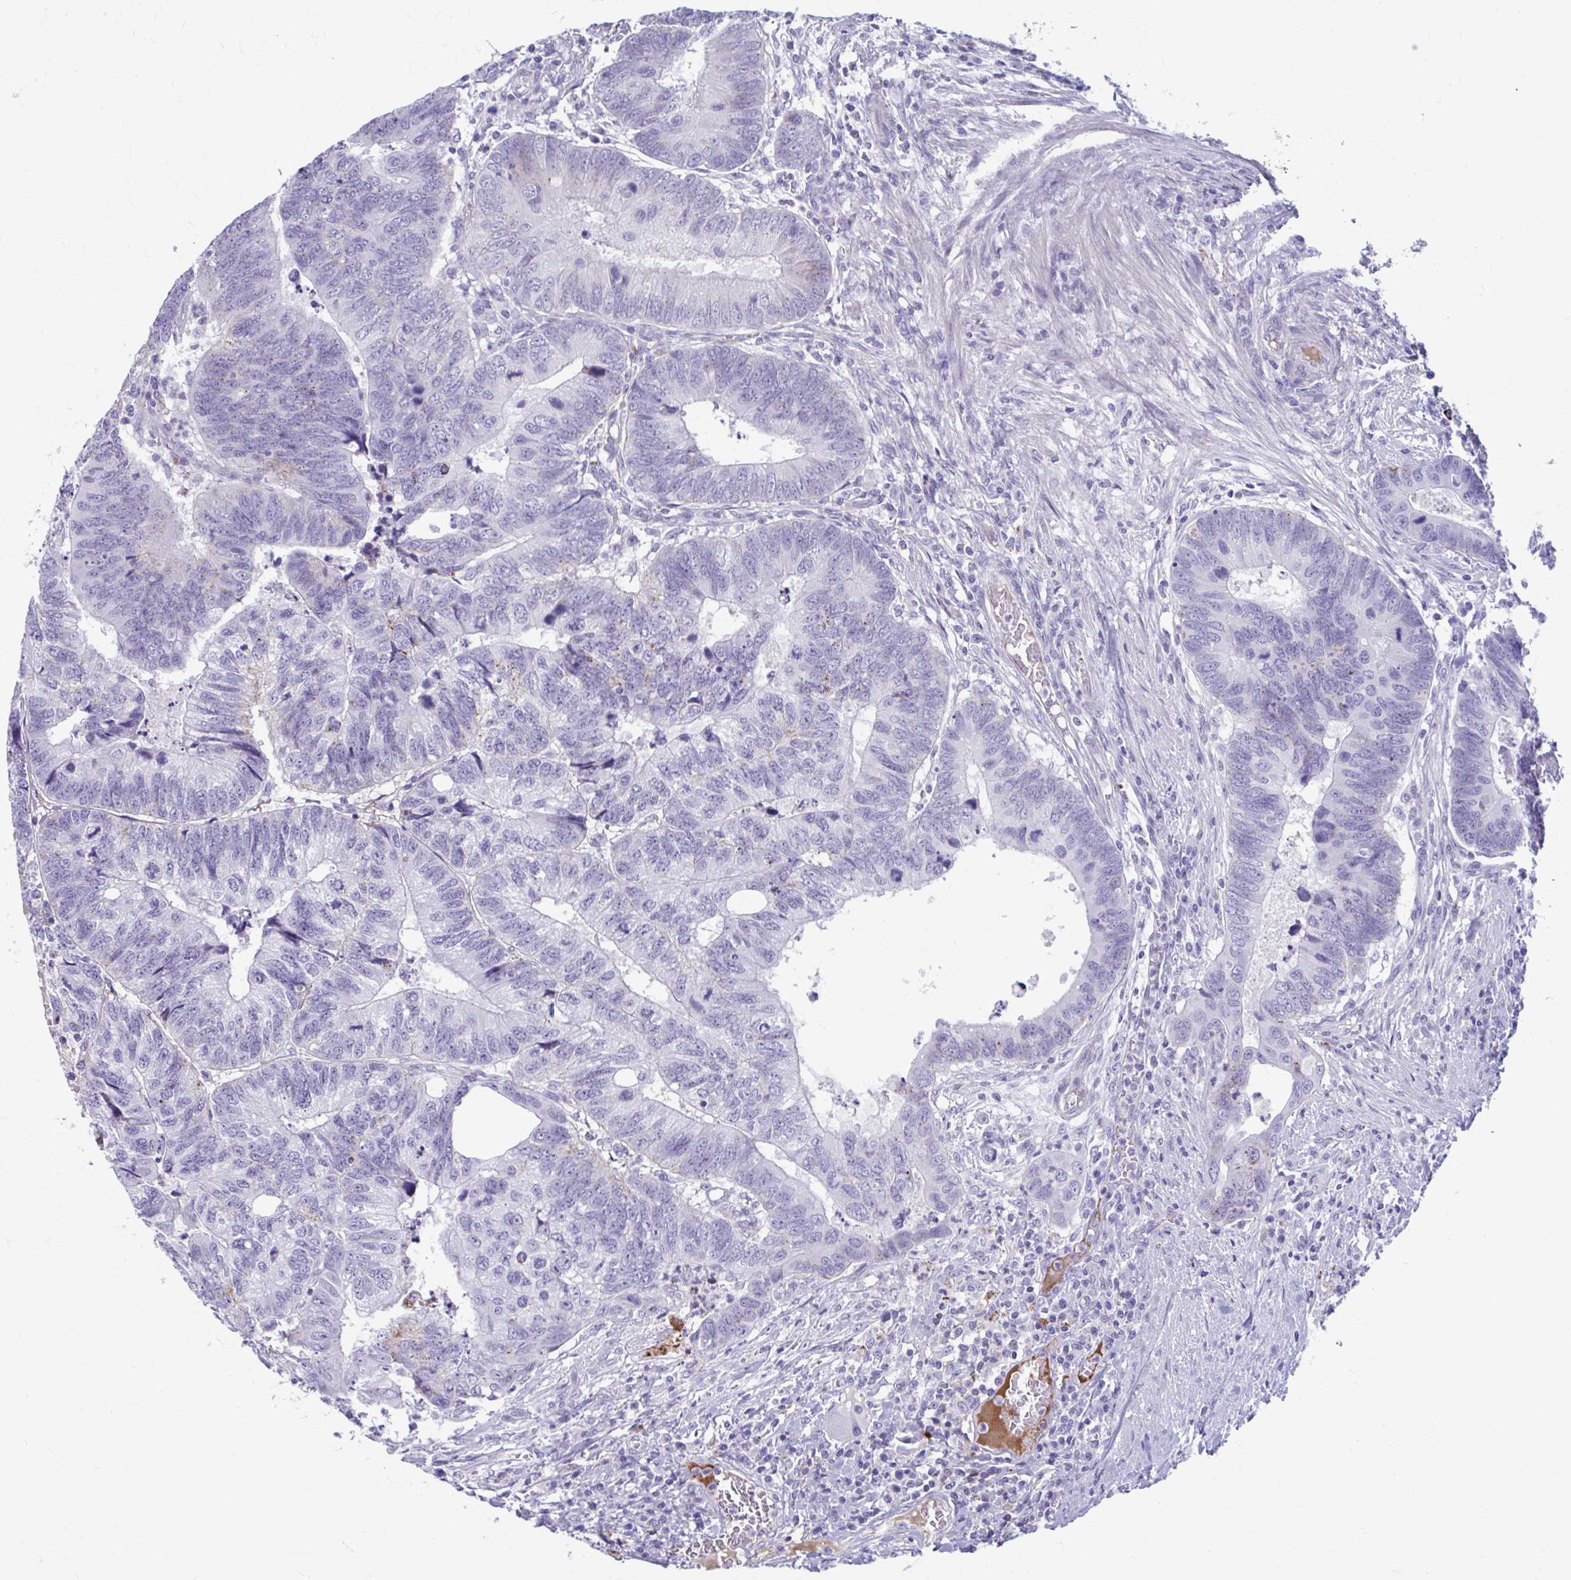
{"staining": {"intensity": "negative", "quantity": "none", "location": "none"}, "tissue": "colorectal cancer", "cell_type": "Tumor cells", "image_type": "cancer", "snomed": [{"axis": "morphology", "description": "Adenocarcinoma, NOS"}, {"axis": "topography", "description": "Colon"}], "caption": "Histopathology image shows no protein expression in tumor cells of colorectal cancer tissue.", "gene": "C12orf71", "patient": {"sex": "male", "age": 62}}